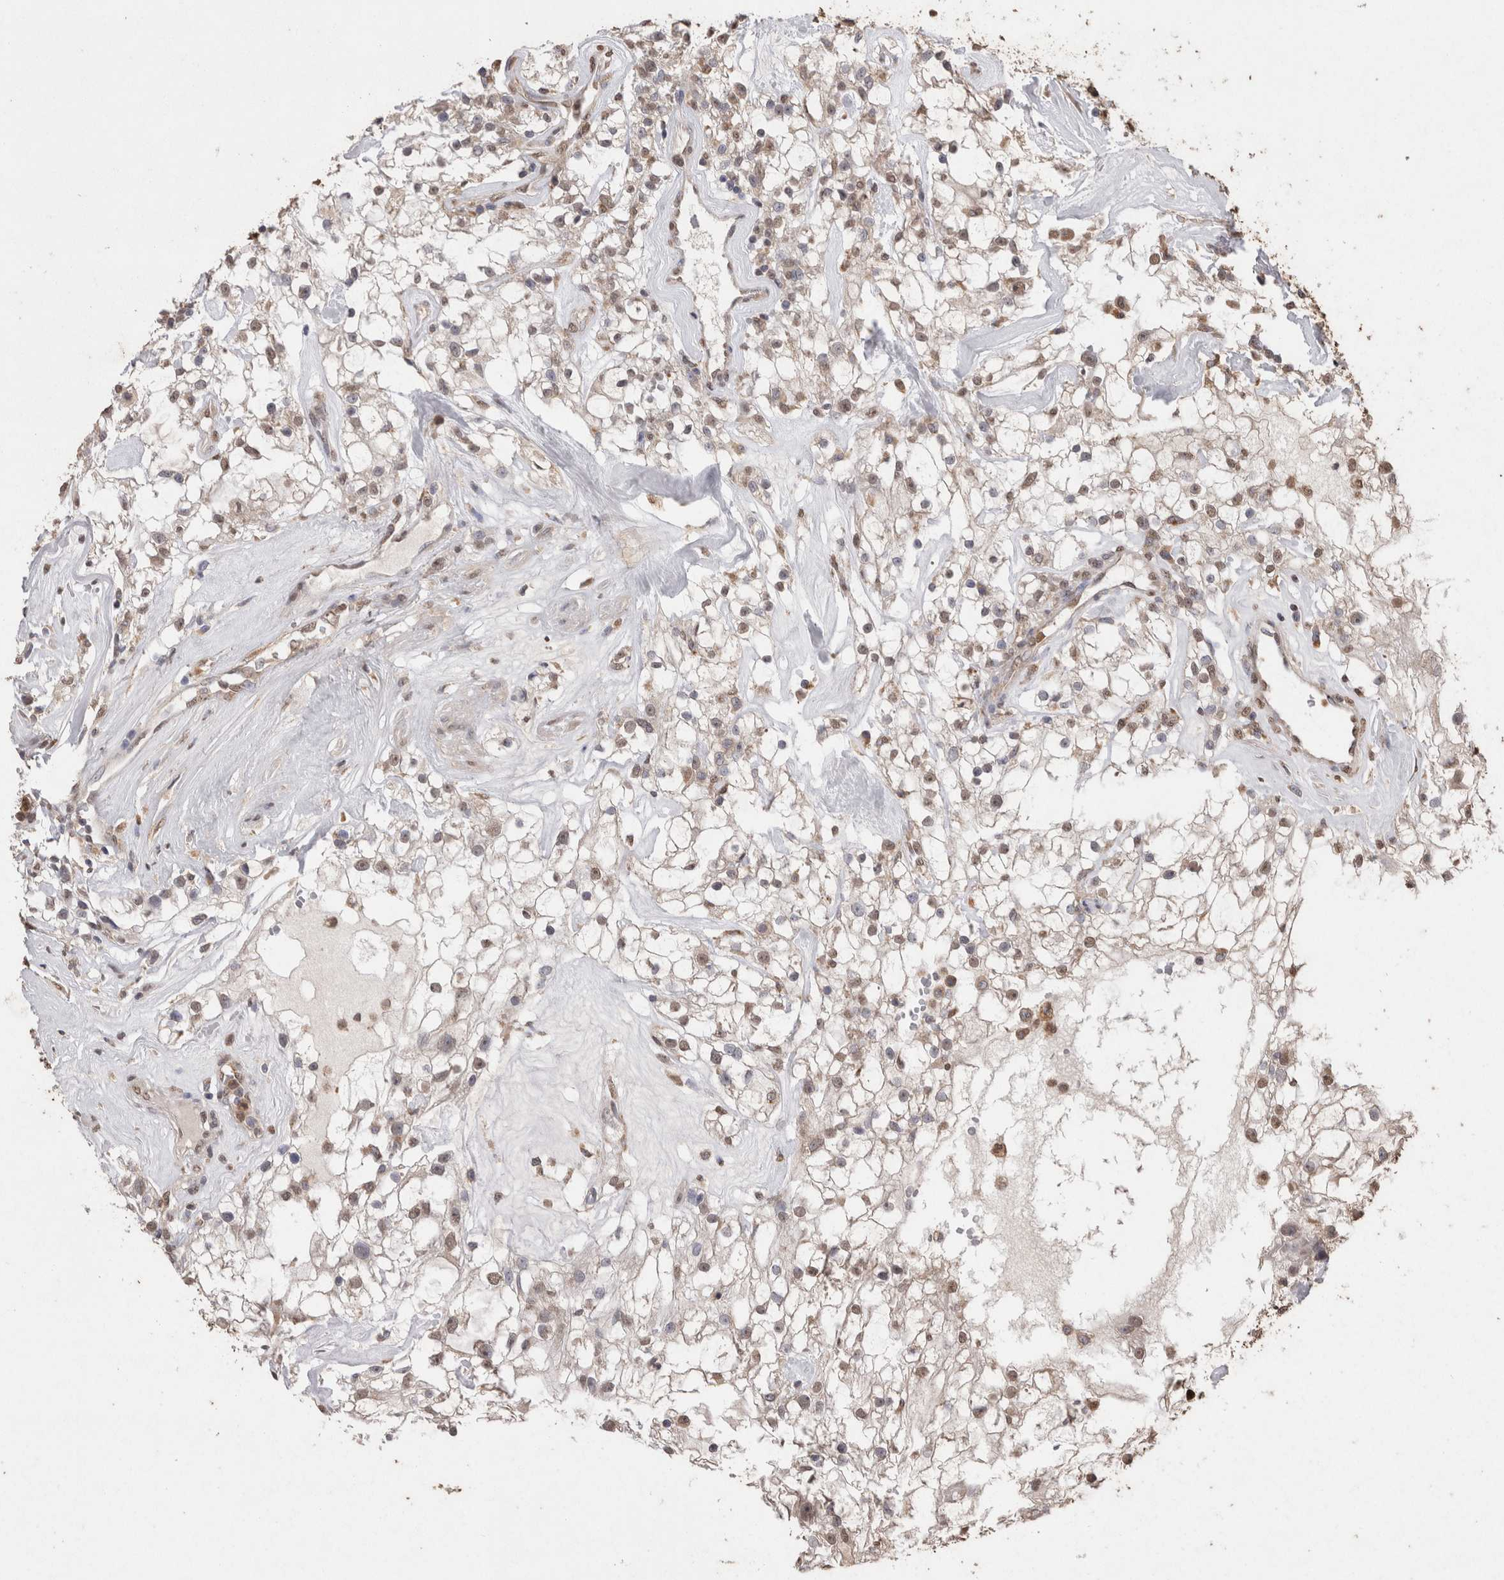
{"staining": {"intensity": "weak", "quantity": ">75%", "location": "nuclear"}, "tissue": "renal cancer", "cell_type": "Tumor cells", "image_type": "cancer", "snomed": [{"axis": "morphology", "description": "Adenocarcinoma, NOS"}, {"axis": "topography", "description": "Kidney"}], "caption": "A brown stain labels weak nuclear staining of a protein in adenocarcinoma (renal) tumor cells.", "gene": "GRK5", "patient": {"sex": "female", "age": 60}}